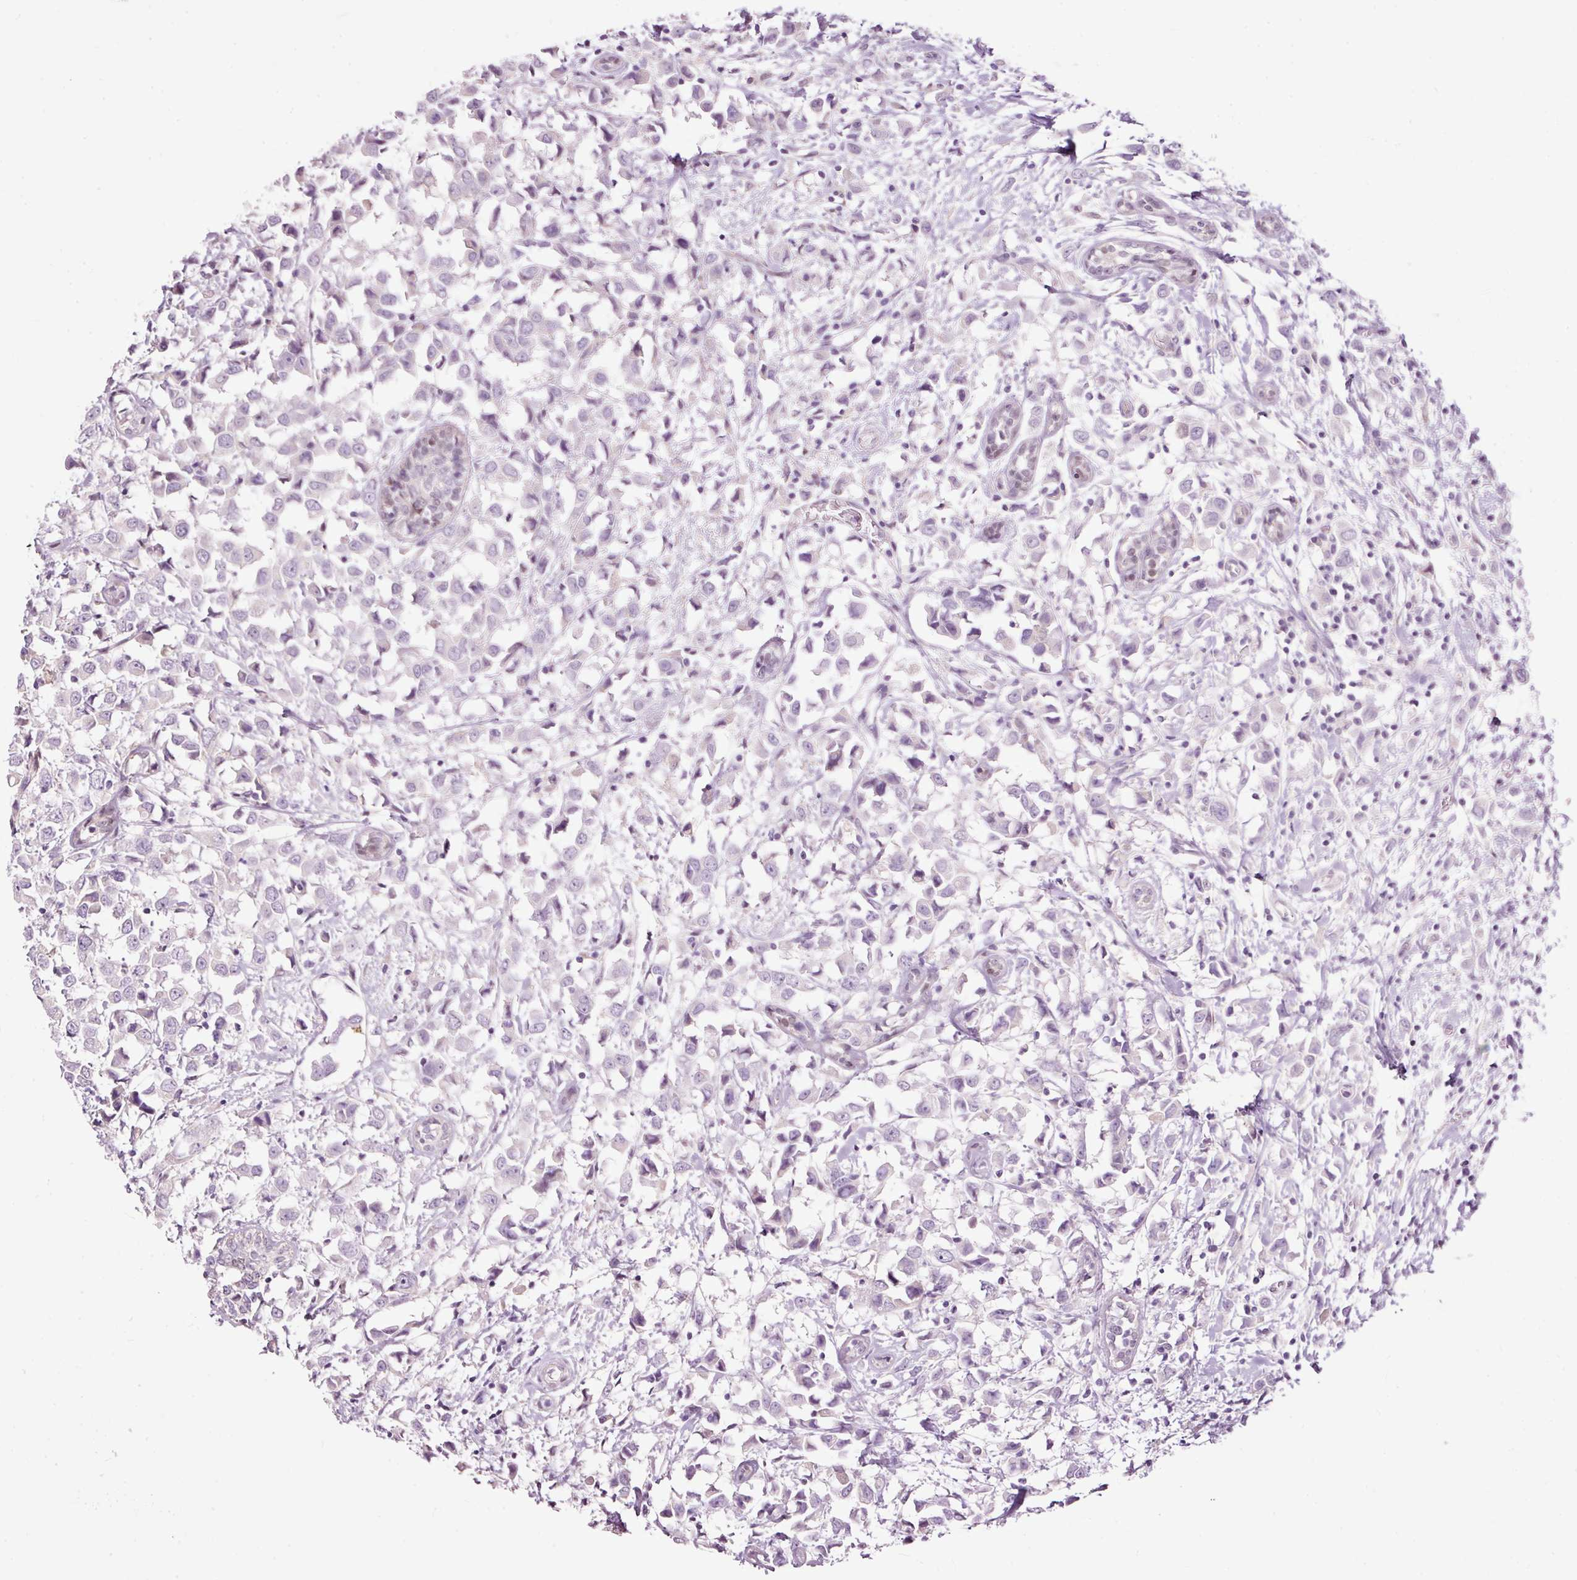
{"staining": {"intensity": "negative", "quantity": "none", "location": "none"}, "tissue": "breast cancer", "cell_type": "Tumor cells", "image_type": "cancer", "snomed": [{"axis": "morphology", "description": "Duct carcinoma"}, {"axis": "topography", "description": "Breast"}], "caption": "Protein analysis of breast intraductal carcinoma displays no significant expression in tumor cells.", "gene": "FCRL4", "patient": {"sex": "female", "age": 61}}